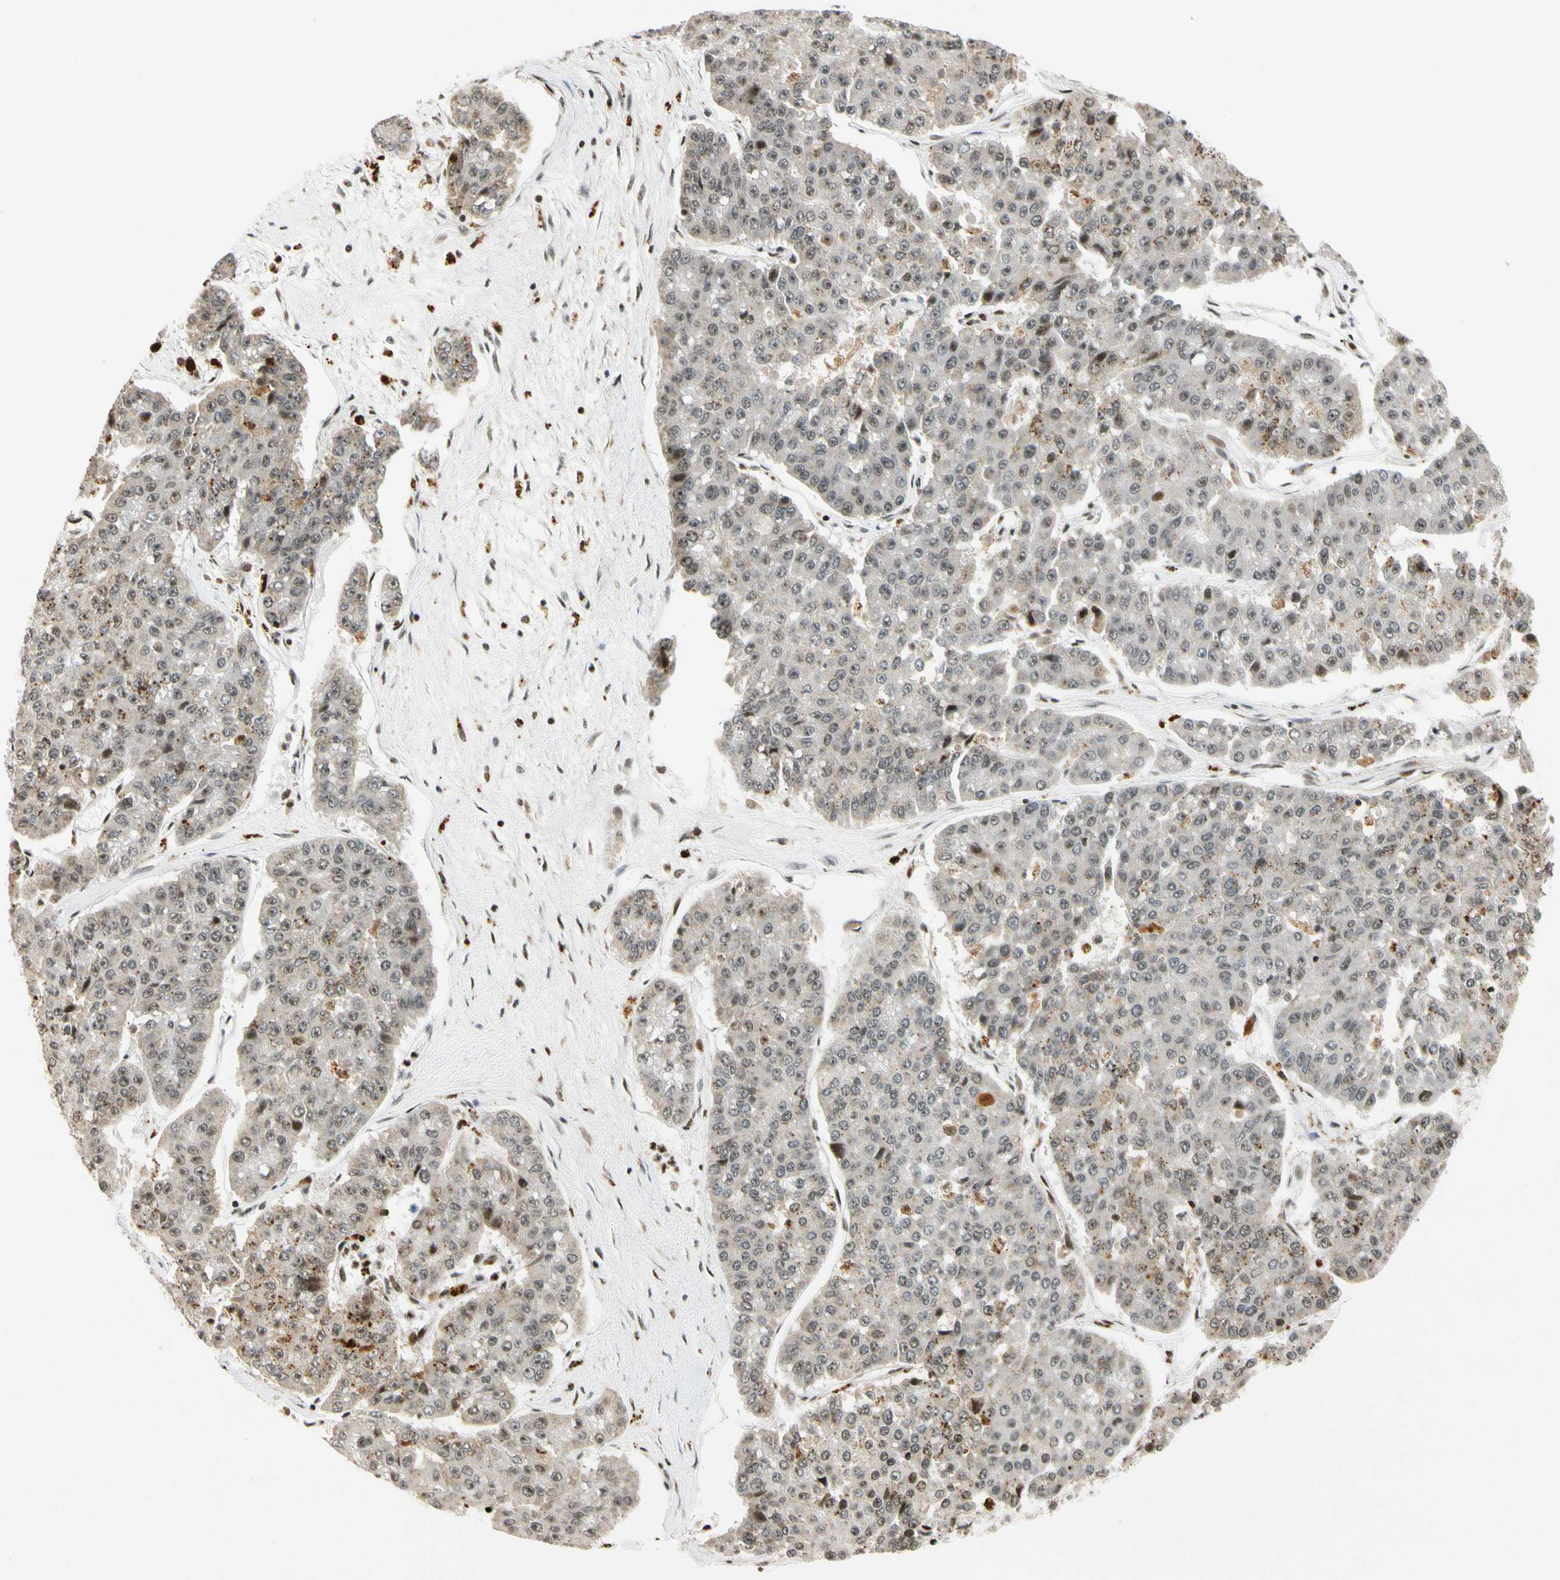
{"staining": {"intensity": "moderate", "quantity": "25%-75%", "location": "cytoplasmic/membranous,nuclear"}, "tissue": "pancreatic cancer", "cell_type": "Tumor cells", "image_type": "cancer", "snomed": [{"axis": "morphology", "description": "Adenocarcinoma, NOS"}, {"axis": "topography", "description": "Pancreas"}], "caption": "DAB immunohistochemical staining of pancreatic cancer (adenocarcinoma) shows moderate cytoplasmic/membranous and nuclear protein staining in approximately 25%-75% of tumor cells.", "gene": "CDK7", "patient": {"sex": "male", "age": 50}}